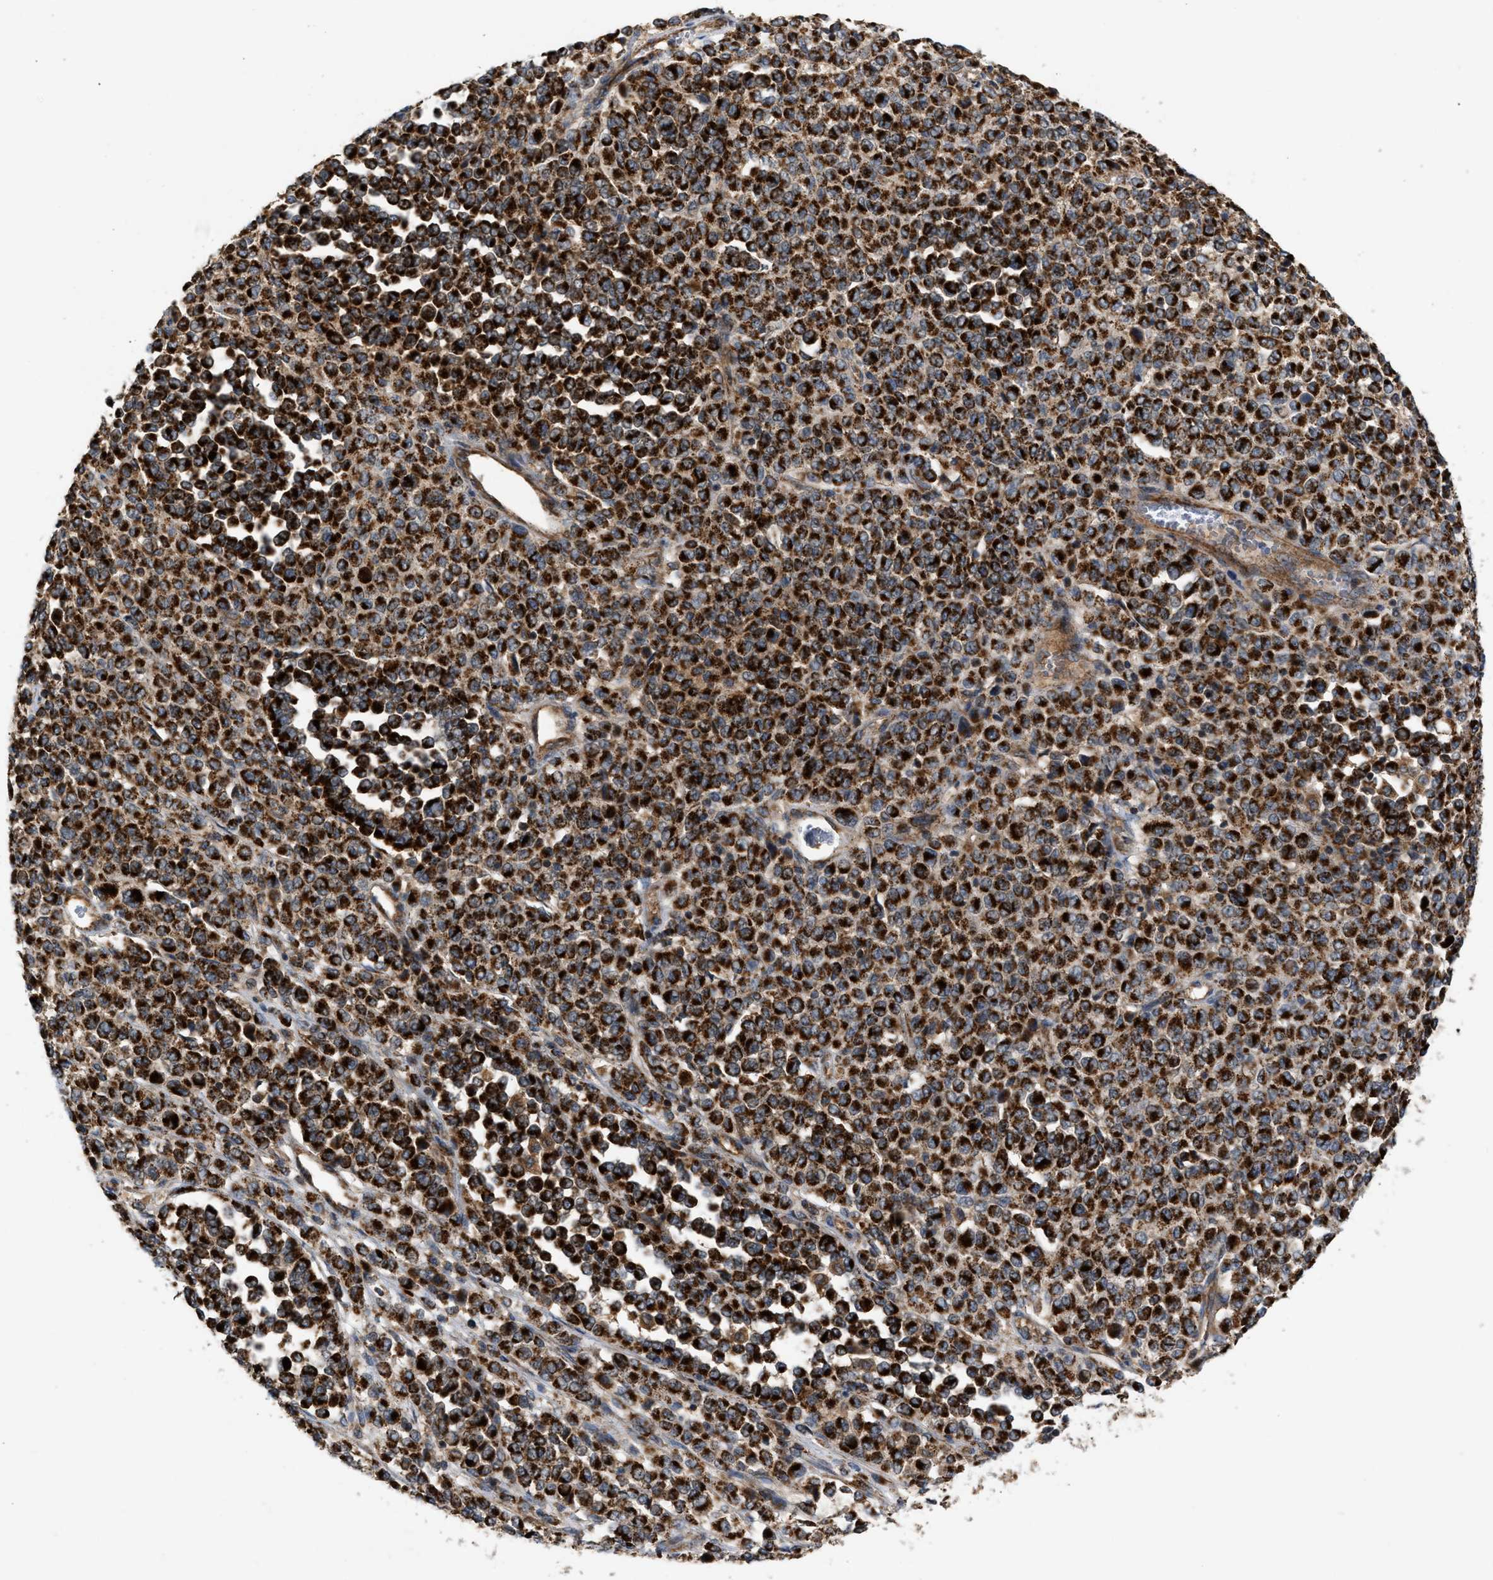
{"staining": {"intensity": "strong", "quantity": ">75%", "location": "cytoplasmic/membranous"}, "tissue": "melanoma", "cell_type": "Tumor cells", "image_type": "cancer", "snomed": [{"axis": "morphology", "description": "Malignant melanoma, Metastatic site"}, {"axis": "topography", "description": "Pancreas"}], "caption": "The photomicrograph displays immunohistochemical staining of malignant melanoma (metastatic site). There is strong cytoplasmic/membranous staining is present in approximately >75% of tumor cells.", "gene": "TACO1", "patient": {"sex": "female", "age": 30}}